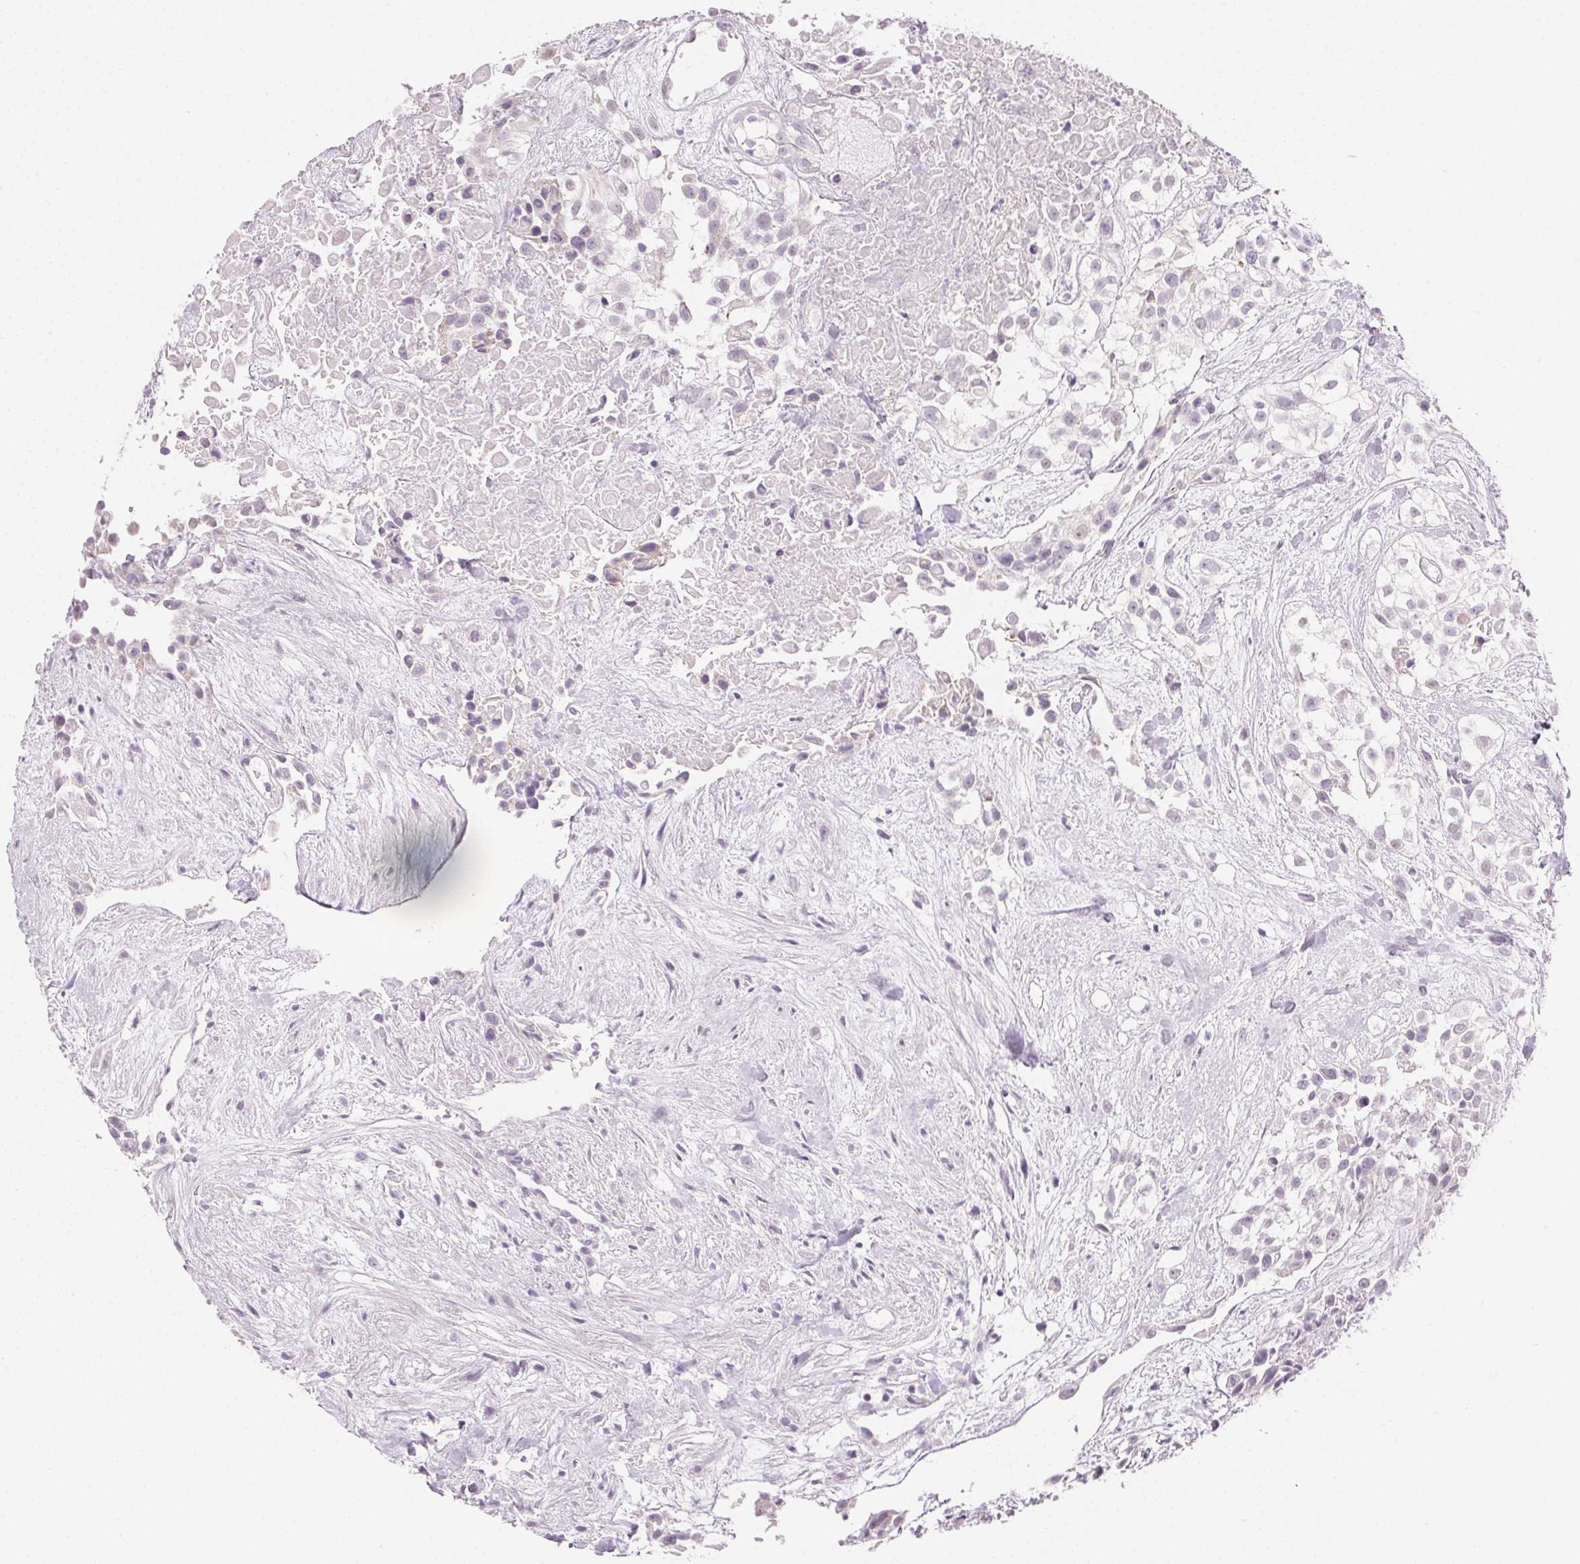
{"staining": {"intensity": "negative", "quantity": "none", "location": "none"}, "tissue": "urothelial cancer", "cell_type": "Tumor cells", "image_type": "cancer", "snomed": [{"axis": "morphology", "description": "Urothelial carcinoma, High grade"}, {"axis": "topography", "description": "Urinary bladder"}], "caption": "Tumor cells are negative for protein expression in human urothelial cancer.", "gene": "CYP11B1", "patient": {"sex": "male", "age": 56}}